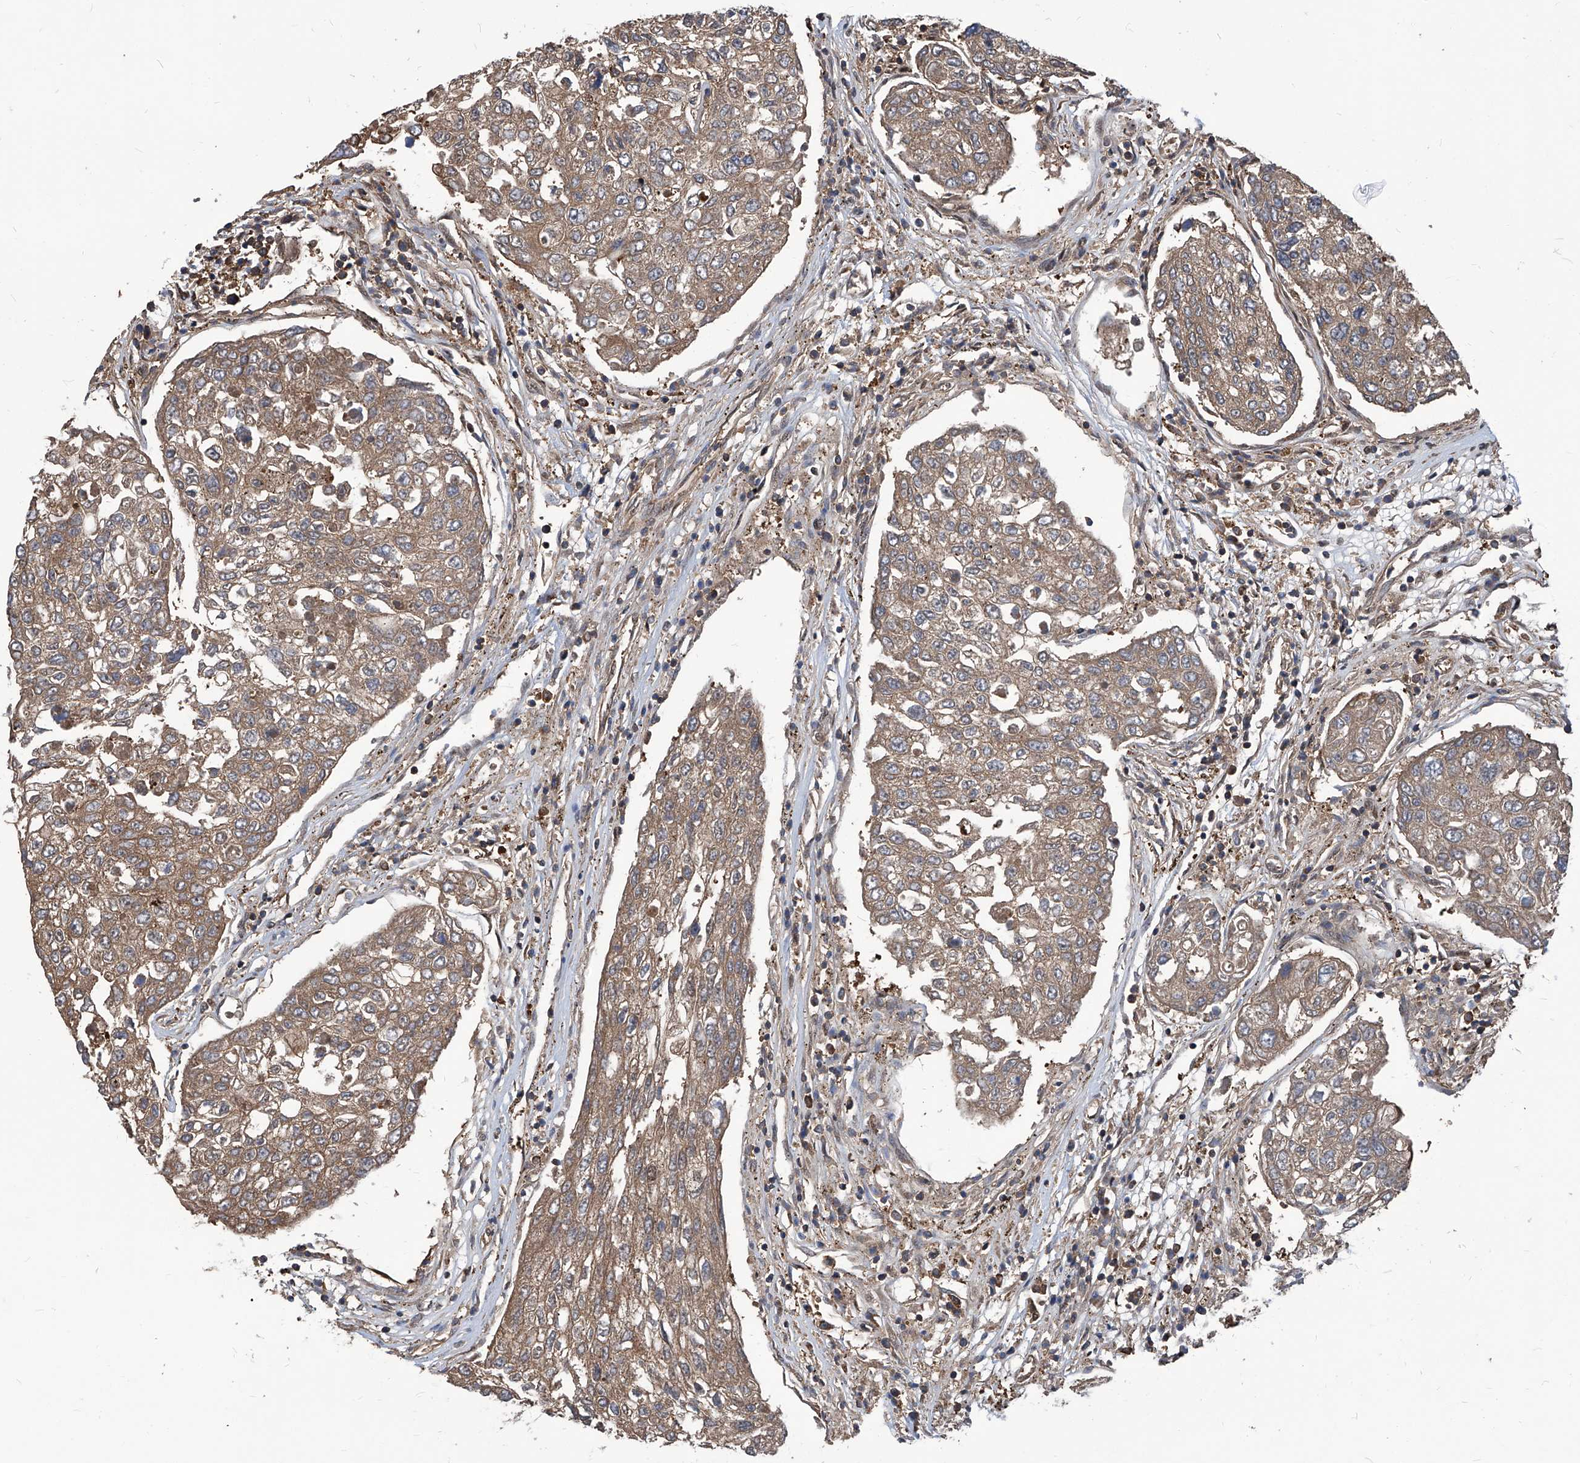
{"staining": {"intensity": "moderate", "quantity": ">75%", "location": "cytoplasmic/membranous,nuclear"}, "tissue": "urothelial cancer", "cell_type": "Tumor cells", "image_type": "cancer", "snomed": [{"axis": "morphology", "description": "Urothelial carcinoma, High grade"}, {"axis": "topography", "description": "Lymph node"}, {"axis": "topography", "description": "Urinary bladder"}], "caption": "Protein staining shows moderate cytoplasmic/membranous and nuclear staining in approximately >75% of tumor cells in urothelial cancer.", "gene": "PSMB1", "patient": {"sex": "male", "age": 51}}